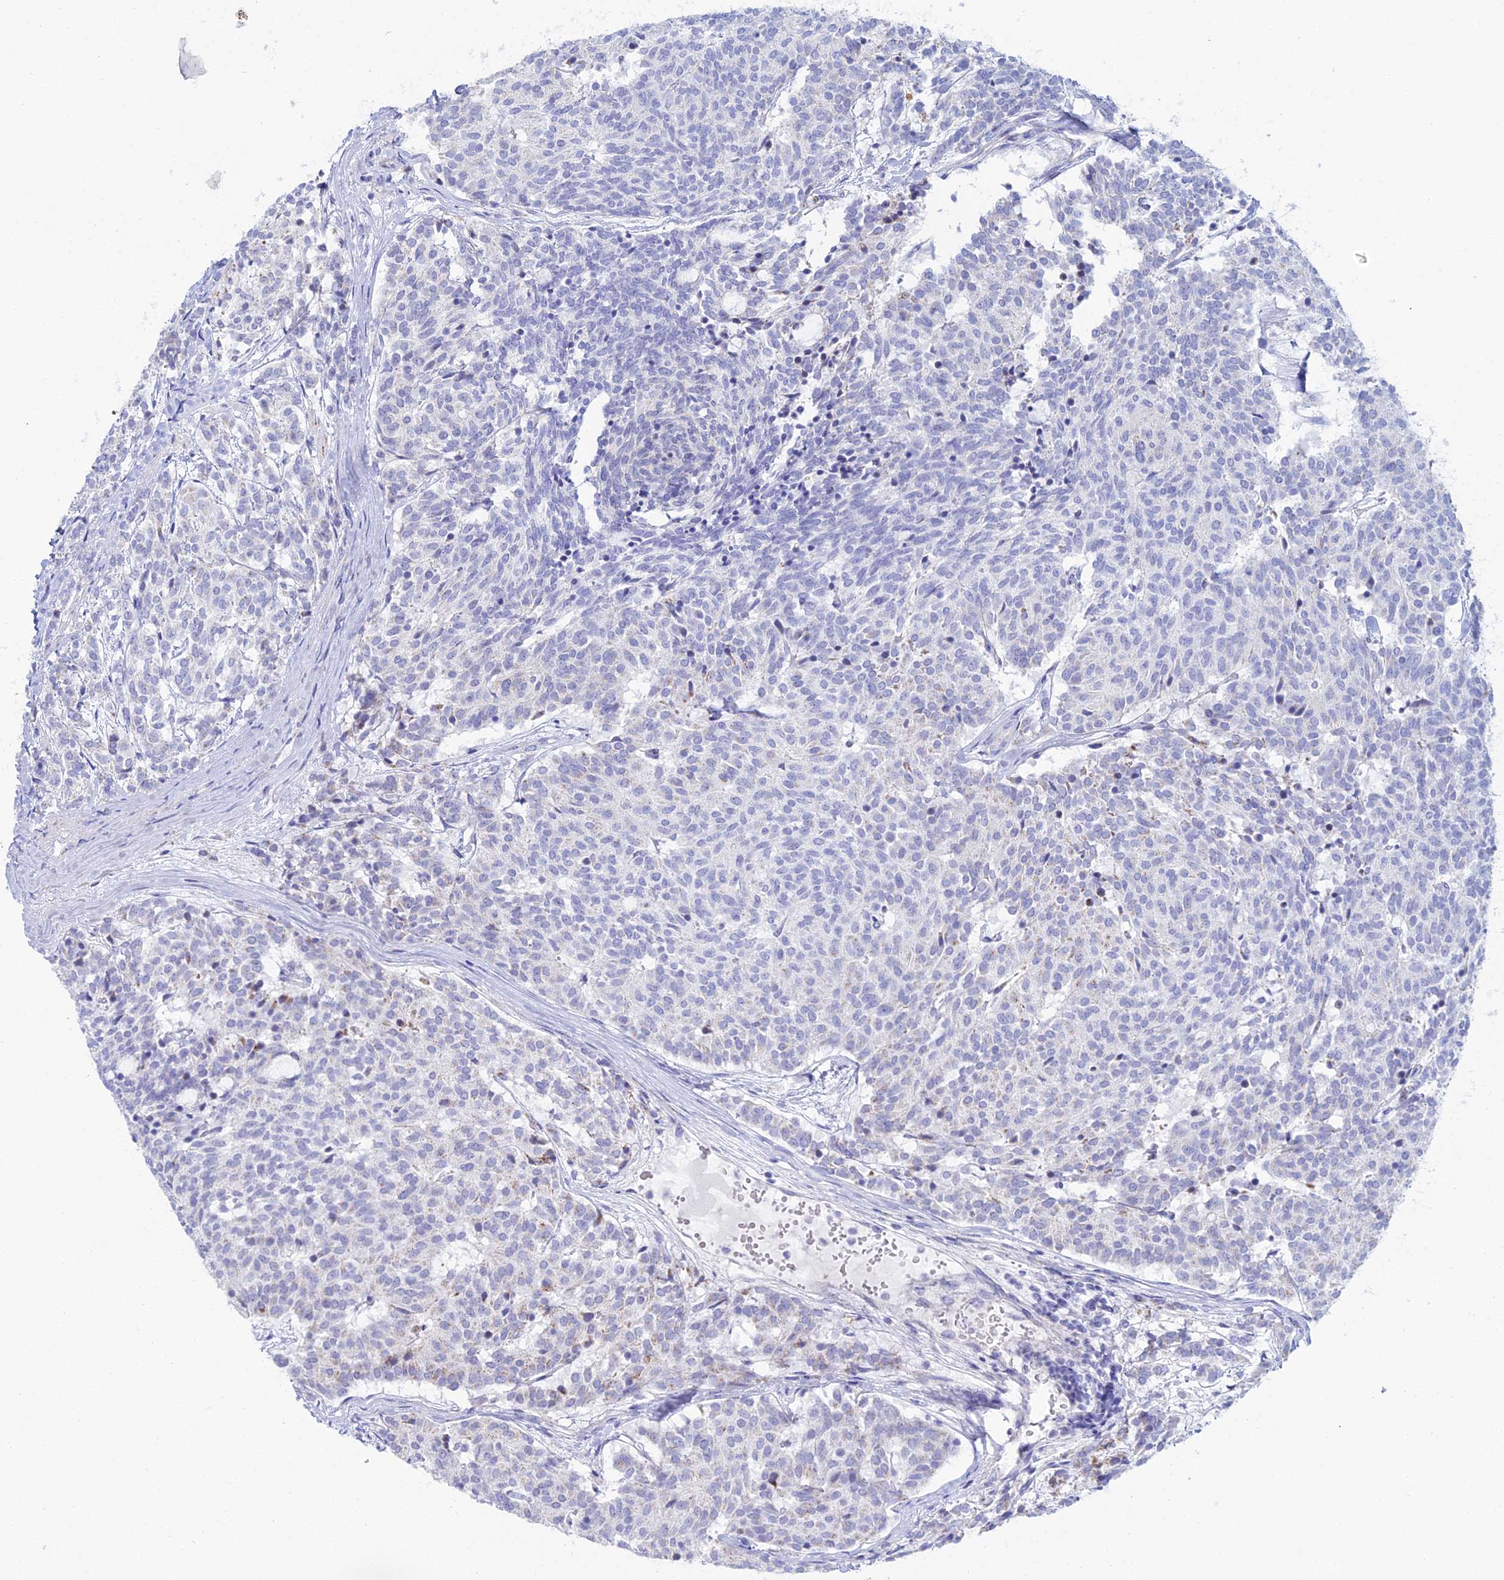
{"staining": {"intensity": "negative", "quantity": "none", "location": "none"}, "tissue": "carcinoid", "cell_type": "Tumor cells", "image_type": "cancer", "snomed": [{"axis": "morphology", "description": "Carcinoid, malignant, NOS"}, {"axis": "topography", "description": "Pancreas"}], "caption": "Micrograph shows no significant protein positivity in tumor cells of carcinoid.", "gene": "DHX34", "patient": {"sex": "female", "age": 54}}